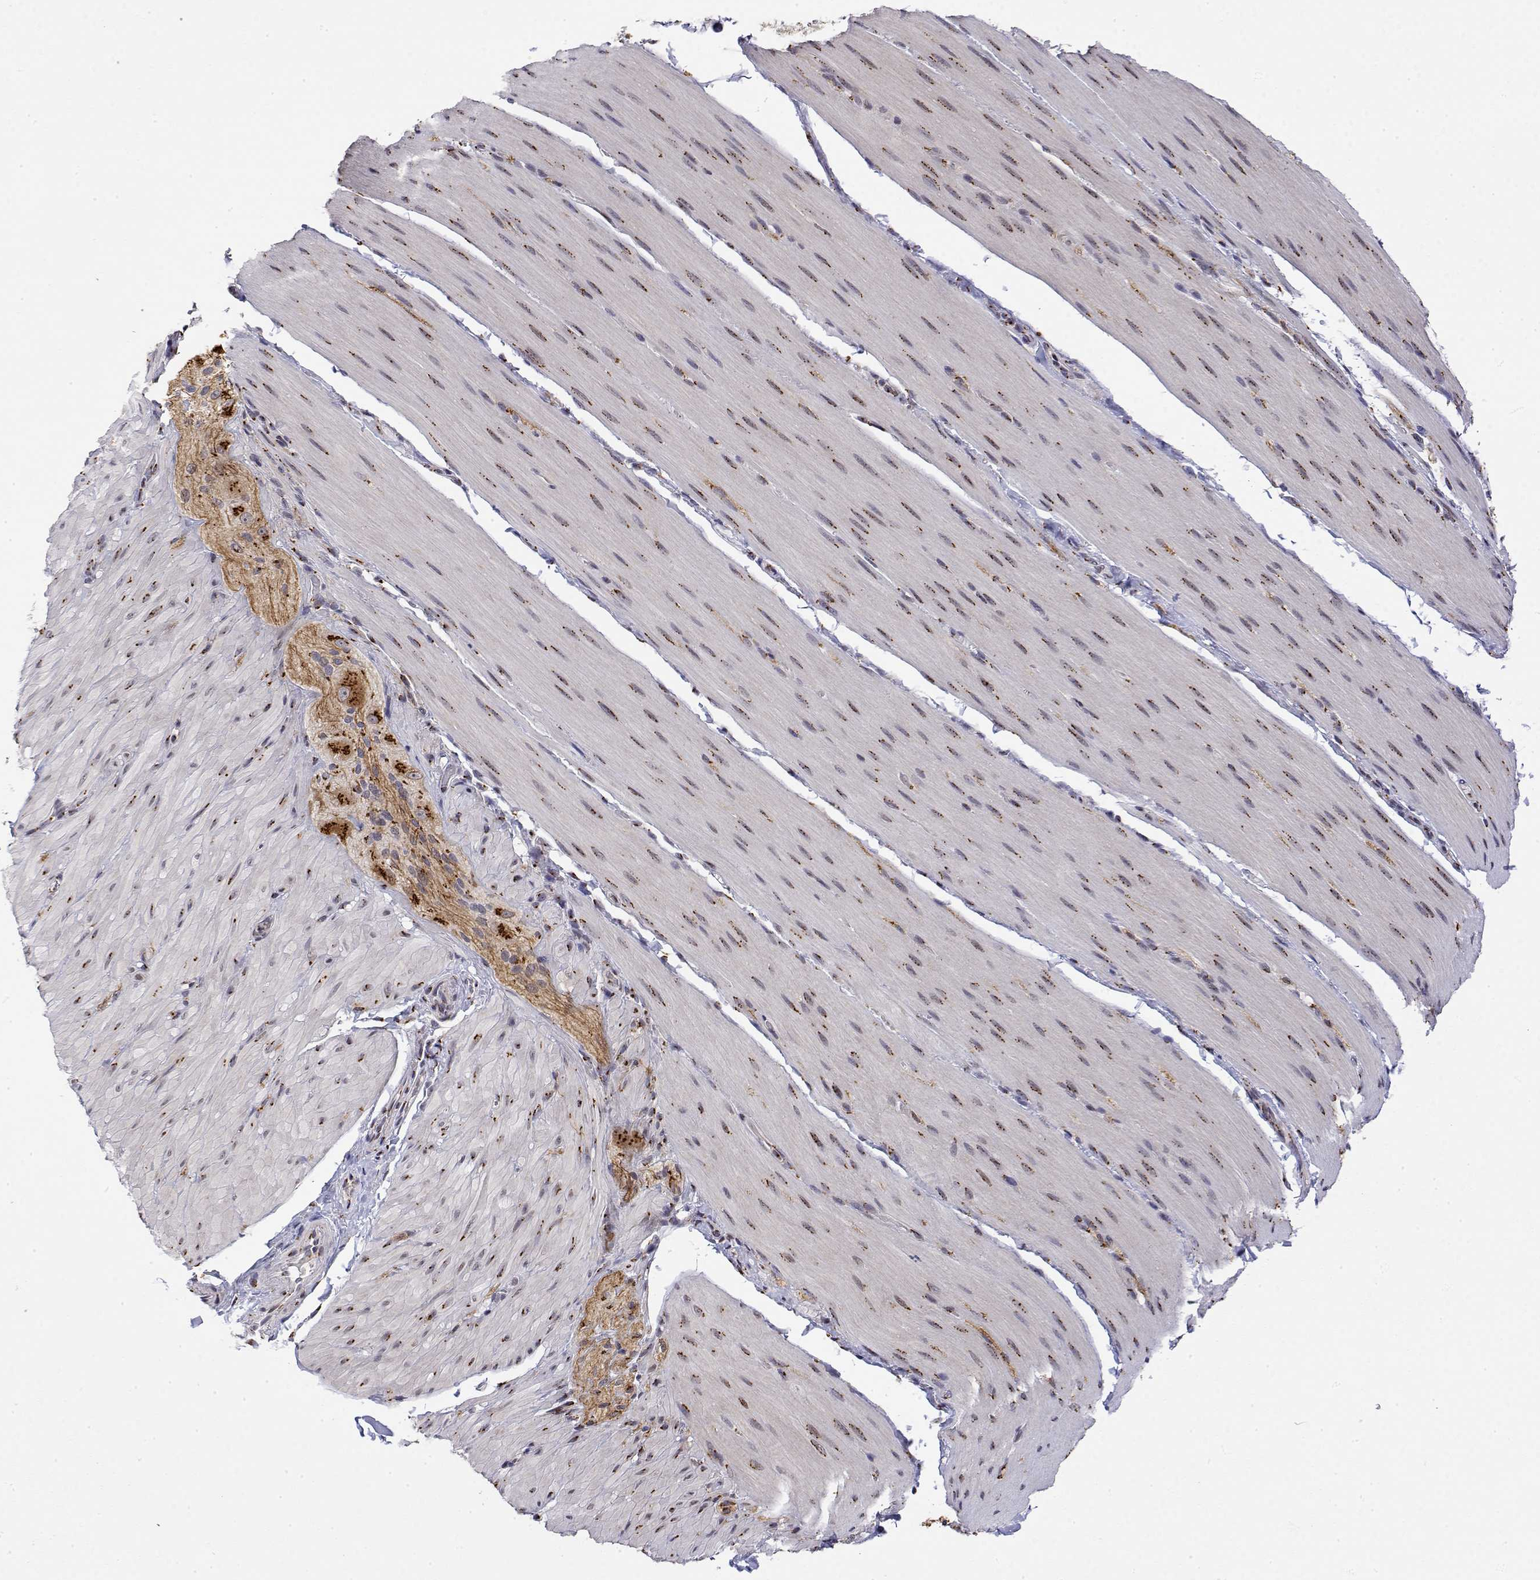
{"staining": {"intensity": "moderate", "quantity": "25%-75%", "location": "cytoplasmic/membranous"}, "tissue": "smooth muscle", "cell_type": "Smooth muscle cells", "image_type": "normal", "snomed": [{"axis": "morphology", "description": "Normal tissue, NOS"}, {"axis": "topography", "description": "Smooth muscle"}, {"axis": "topography", "description": "Colon"}], "caption": "High-magnification brightfield microscopy of benign smooth muscle stained with DAB (brown) and counterstained with hematoxylin (blue). smooth muscle cells exhibit moderate cytoplasmic/membranous positivity is present in about25%-75% of cells. (DAB IHC with brightfield microscopy, high magnification).", "gene": "YIPF3", "patient": {"sex": "male", "age": 73}}